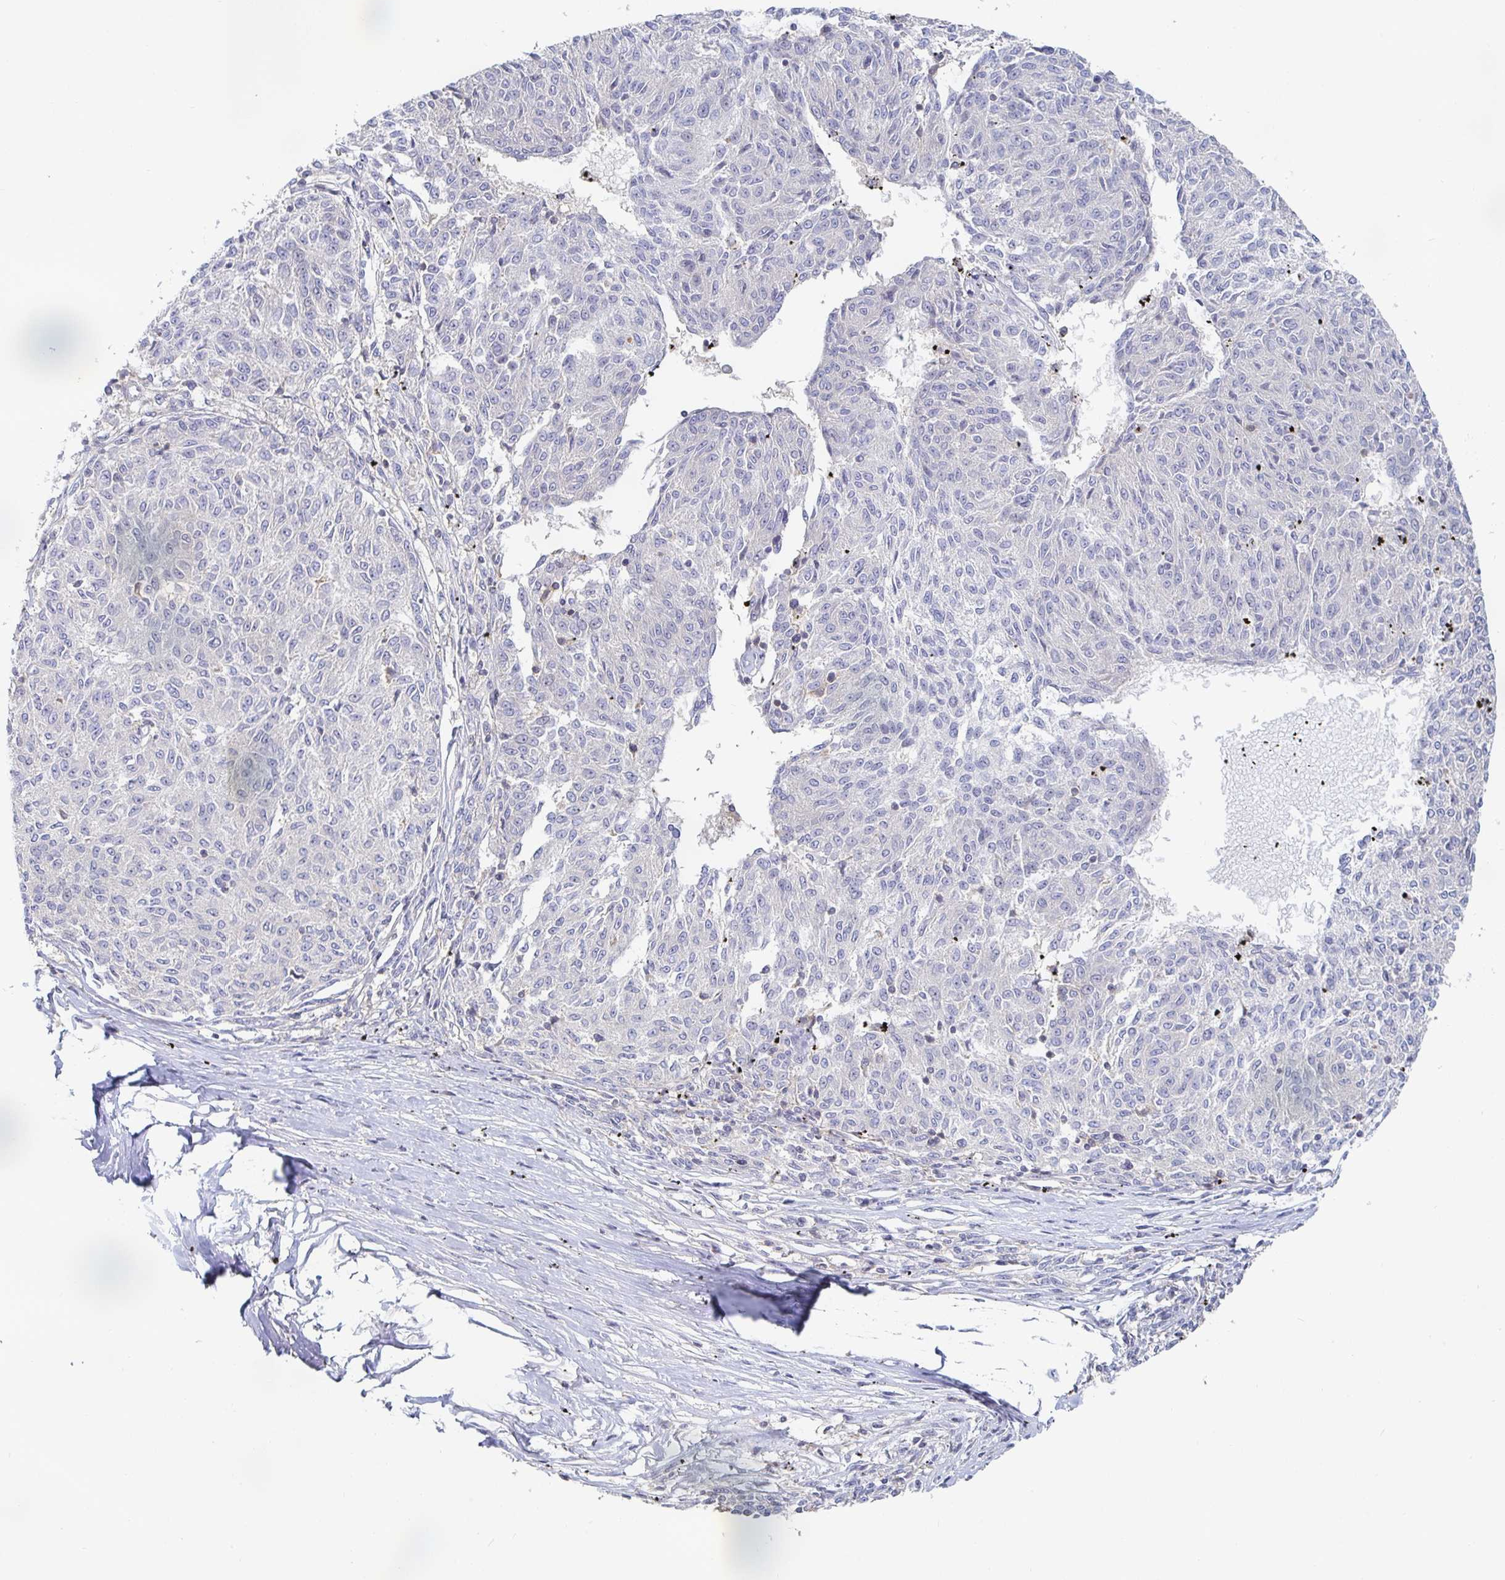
{"staining": {"intensity": "negative", "quantity": "none", "location": "none"}, "tissue": "melanoma", "cell_type": "Tumor cells", "image_type": "cancer", "snomed": [{"axis": "morphology", "description": "Malignant melanoma, NOS"}, {"axis": "topography", "description": "Skin"}], "caption": "This micrograph is of melanoma stained with IHC to label a protein in brown with the nuclei are counter-stained blue. There is no positivity in tumor cells.", "gene": "PIK3CD", "patient": {"sex": "female", "age": 72}}